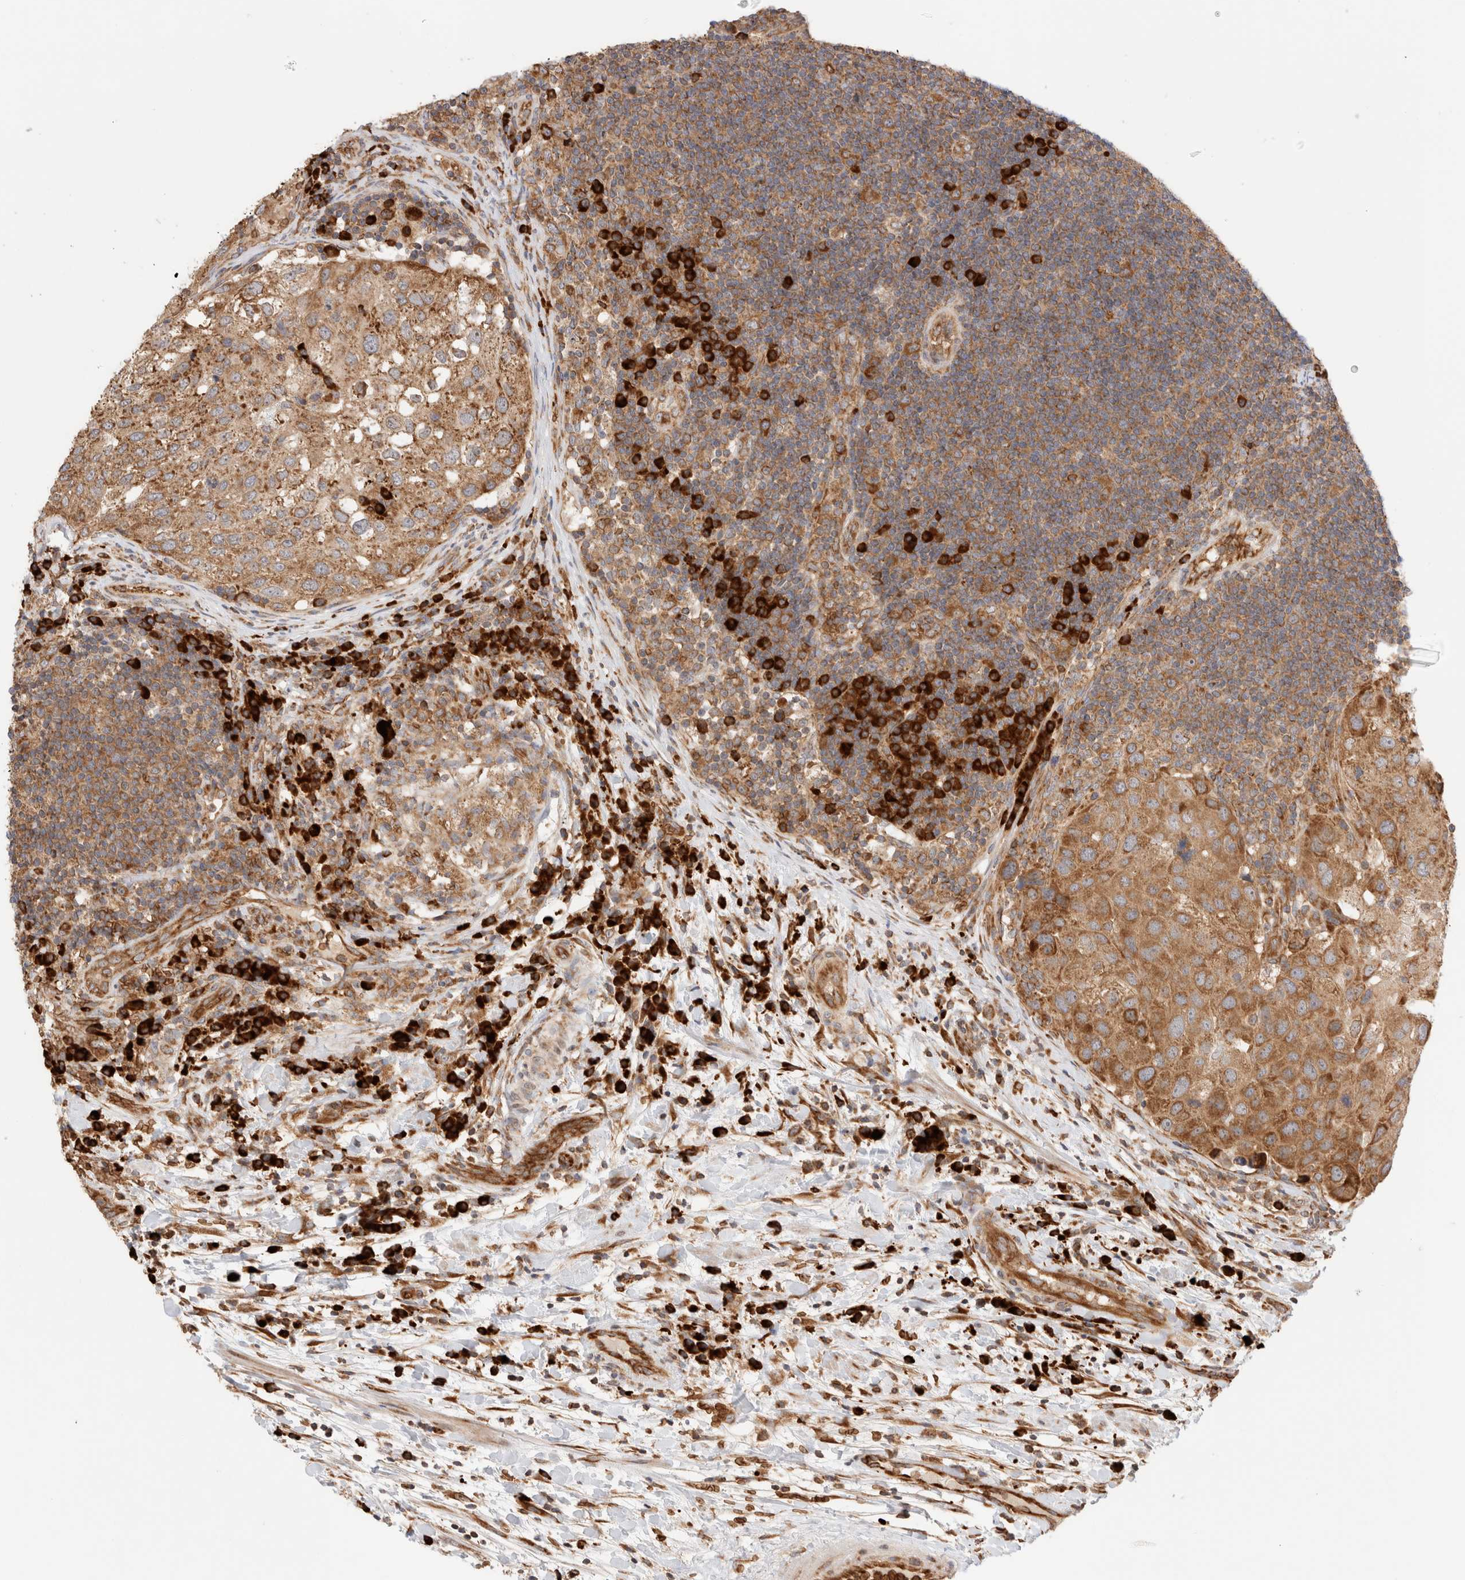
{"staining": {"intensity": "moderate", "quantity": ">75%", "location": "cytoplasmic/membranous"}, "tissue": "urothelial cancer", "cell_type": "Tumor cells", "image_type": "cancer", "snomed": [{"axis": "morphology", "description": "Urothelial carcinoma, High grade"}, {"axis": "topography", "description": "Lymph node"}, {"axis": "topography", "description": "Urinary bladder"}], "caption": "This is an image of immunohistochemistry (IHC) staining of urothelial carcinoma (high-grade), which shows moderate positivity in the cytoplasmic/membranous of tumor cells.", "gene": "UTS2B", "patient": {"sex": "male", "age": 51}}